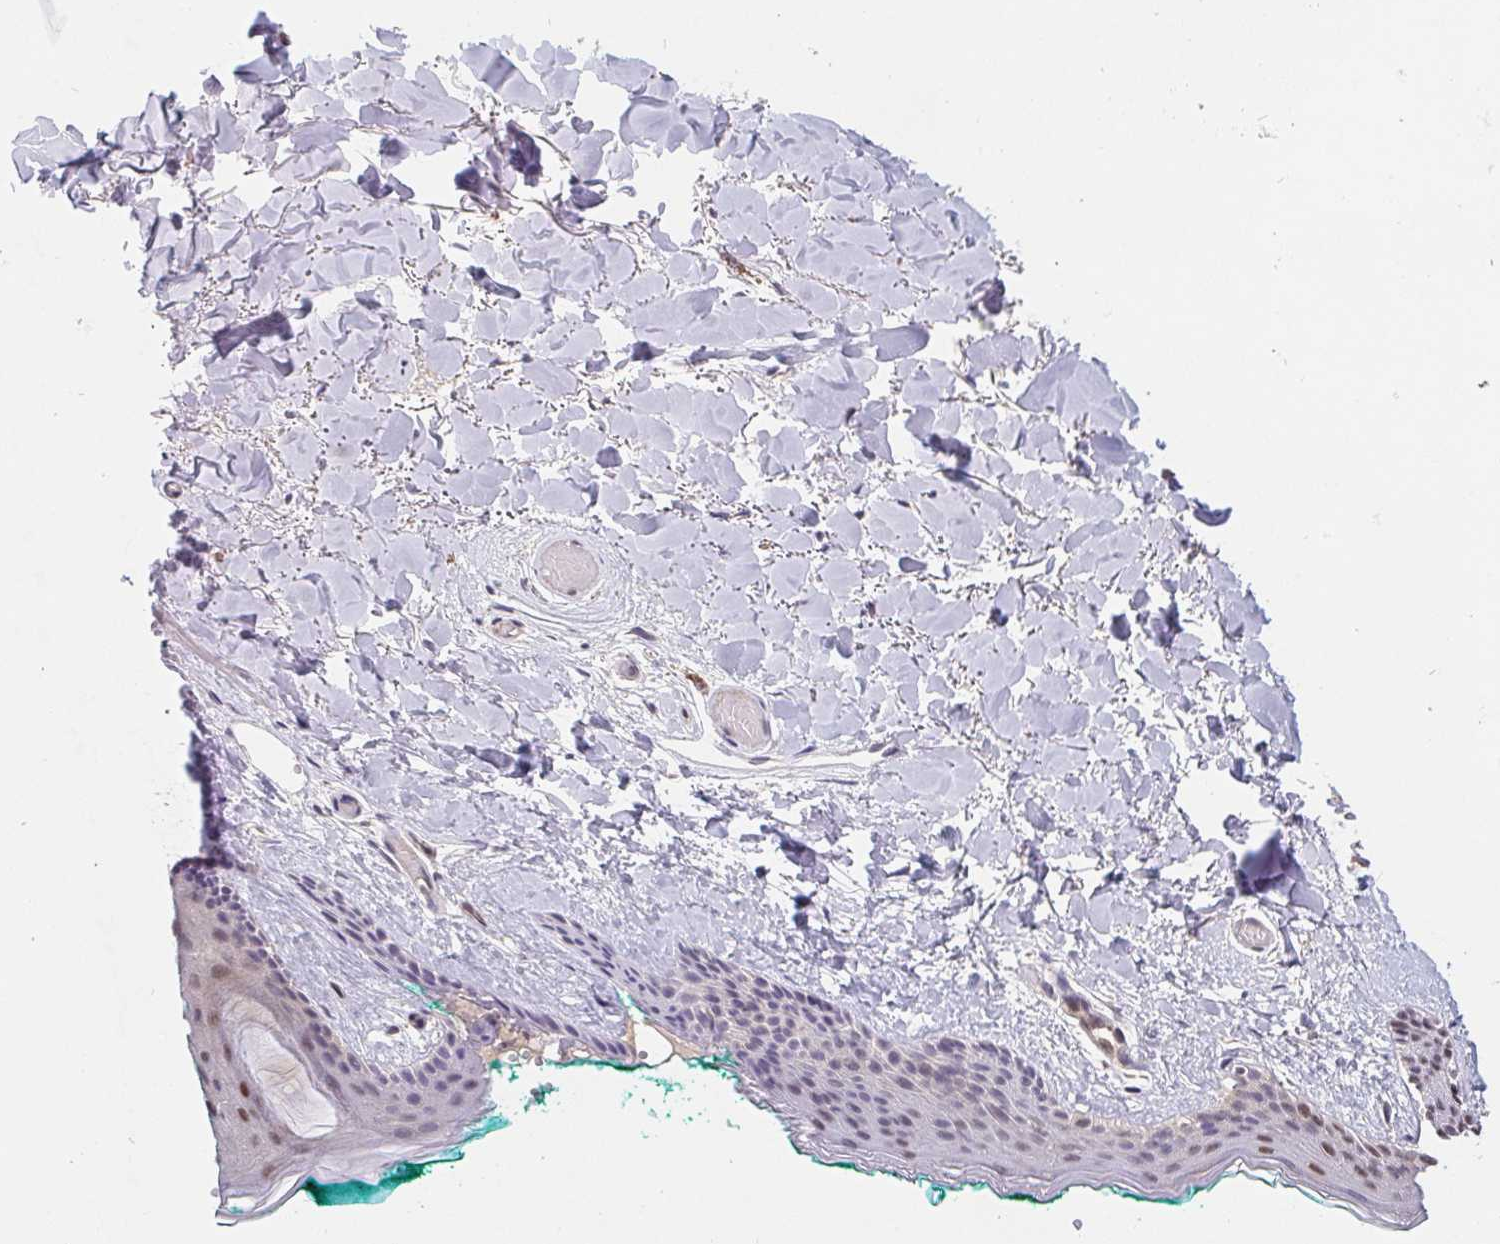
{"staining": {"intensity": "moderate", "quantity": "25%-75%", "location": "nuclear"}, "tissue": "skin", "cell_type": "Fibroblasts", "image_type": "normal", "snomed": [{"axis": "morphology", "description": "Normal tissue, NOS"}, {"axis": "topography", "description": "Skin"}], "caption": "Skin stained with DAB (3,3'-diaminobenzidine) IHC shows medium levels of moderate nuclear expression in about 25%-75% of fibroblasts.", "gene": "POU2F1", "patient": {"sex": "female", "age": 34}}